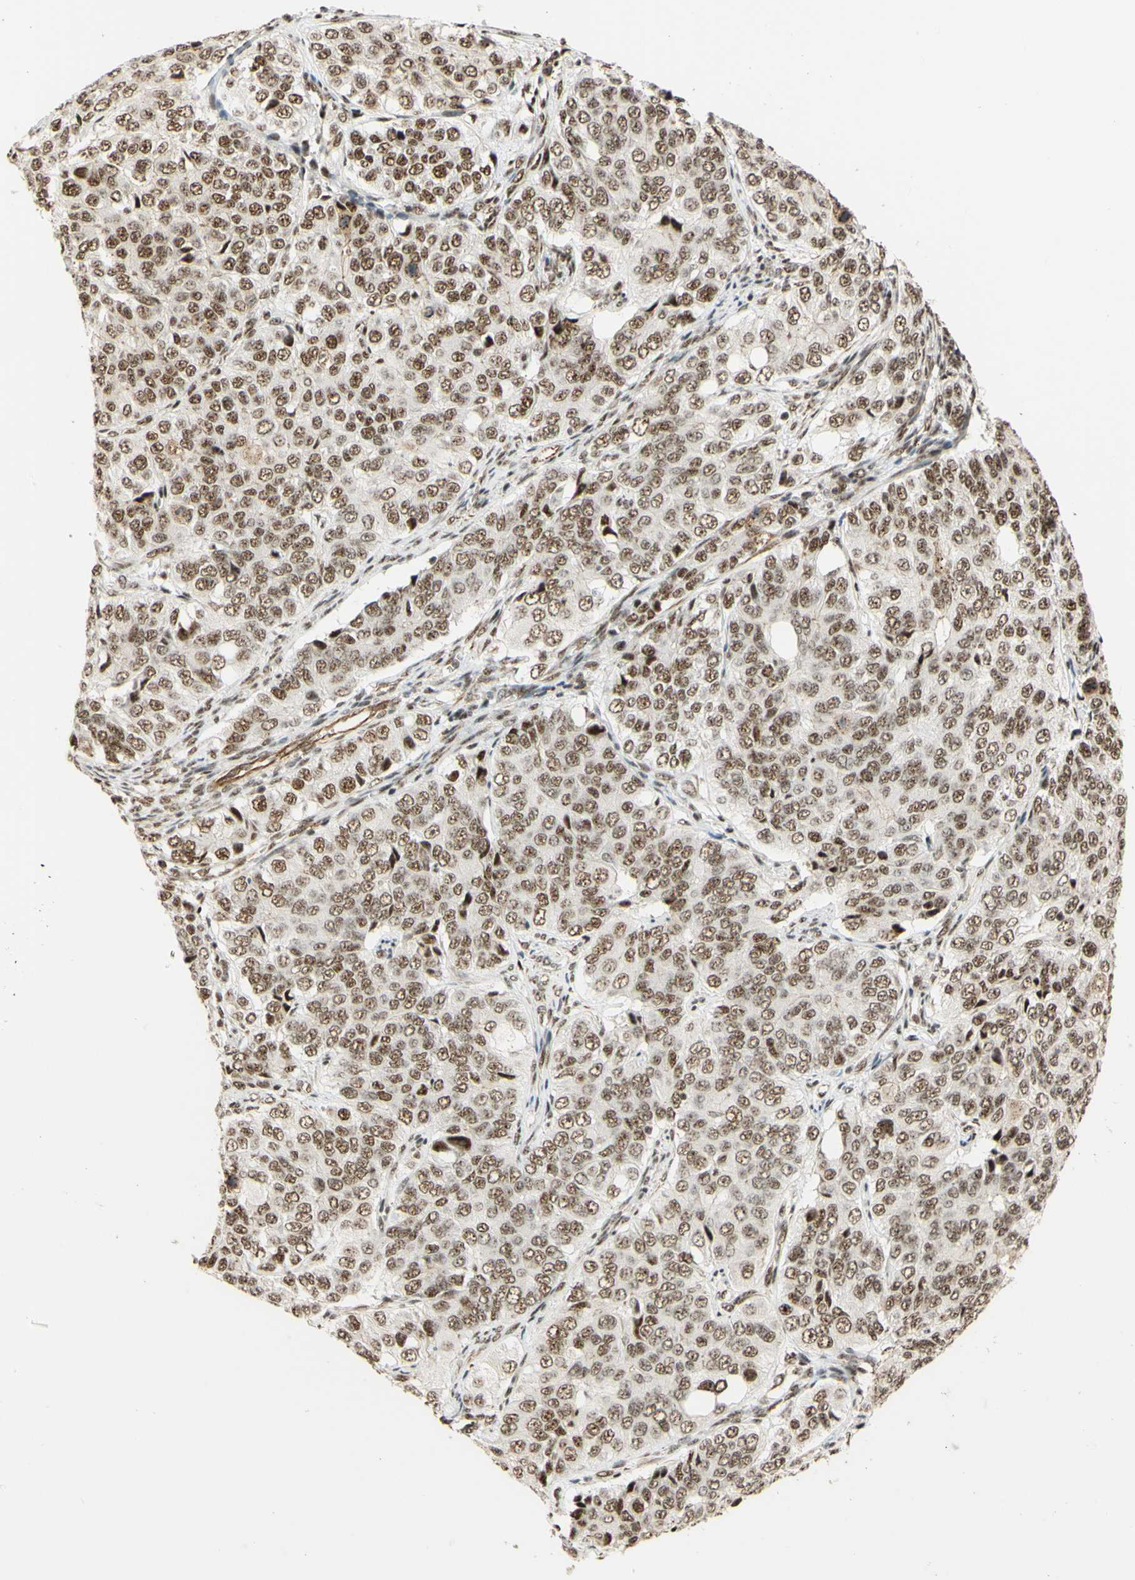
{"staining": {"intensity": "moderate", "quantity": ">75%", "location": "nuclear"}, "tissue": "ovarian cancer", "cell_type": "Tumor cells", "image_type": "cancer", "snomed": [{"axis": "morphology", "description": "Carcinoma, endometroid"}, {"axis": "topography", "description": "Ovary"}], "caption": "Ovarian cancer tissue shows moderate nuclear expression in approximately >75% of tumor cells Nuclei are stained in blue.", "gene": "SAP18", "patient": {"sex": "female", "age": 51}}